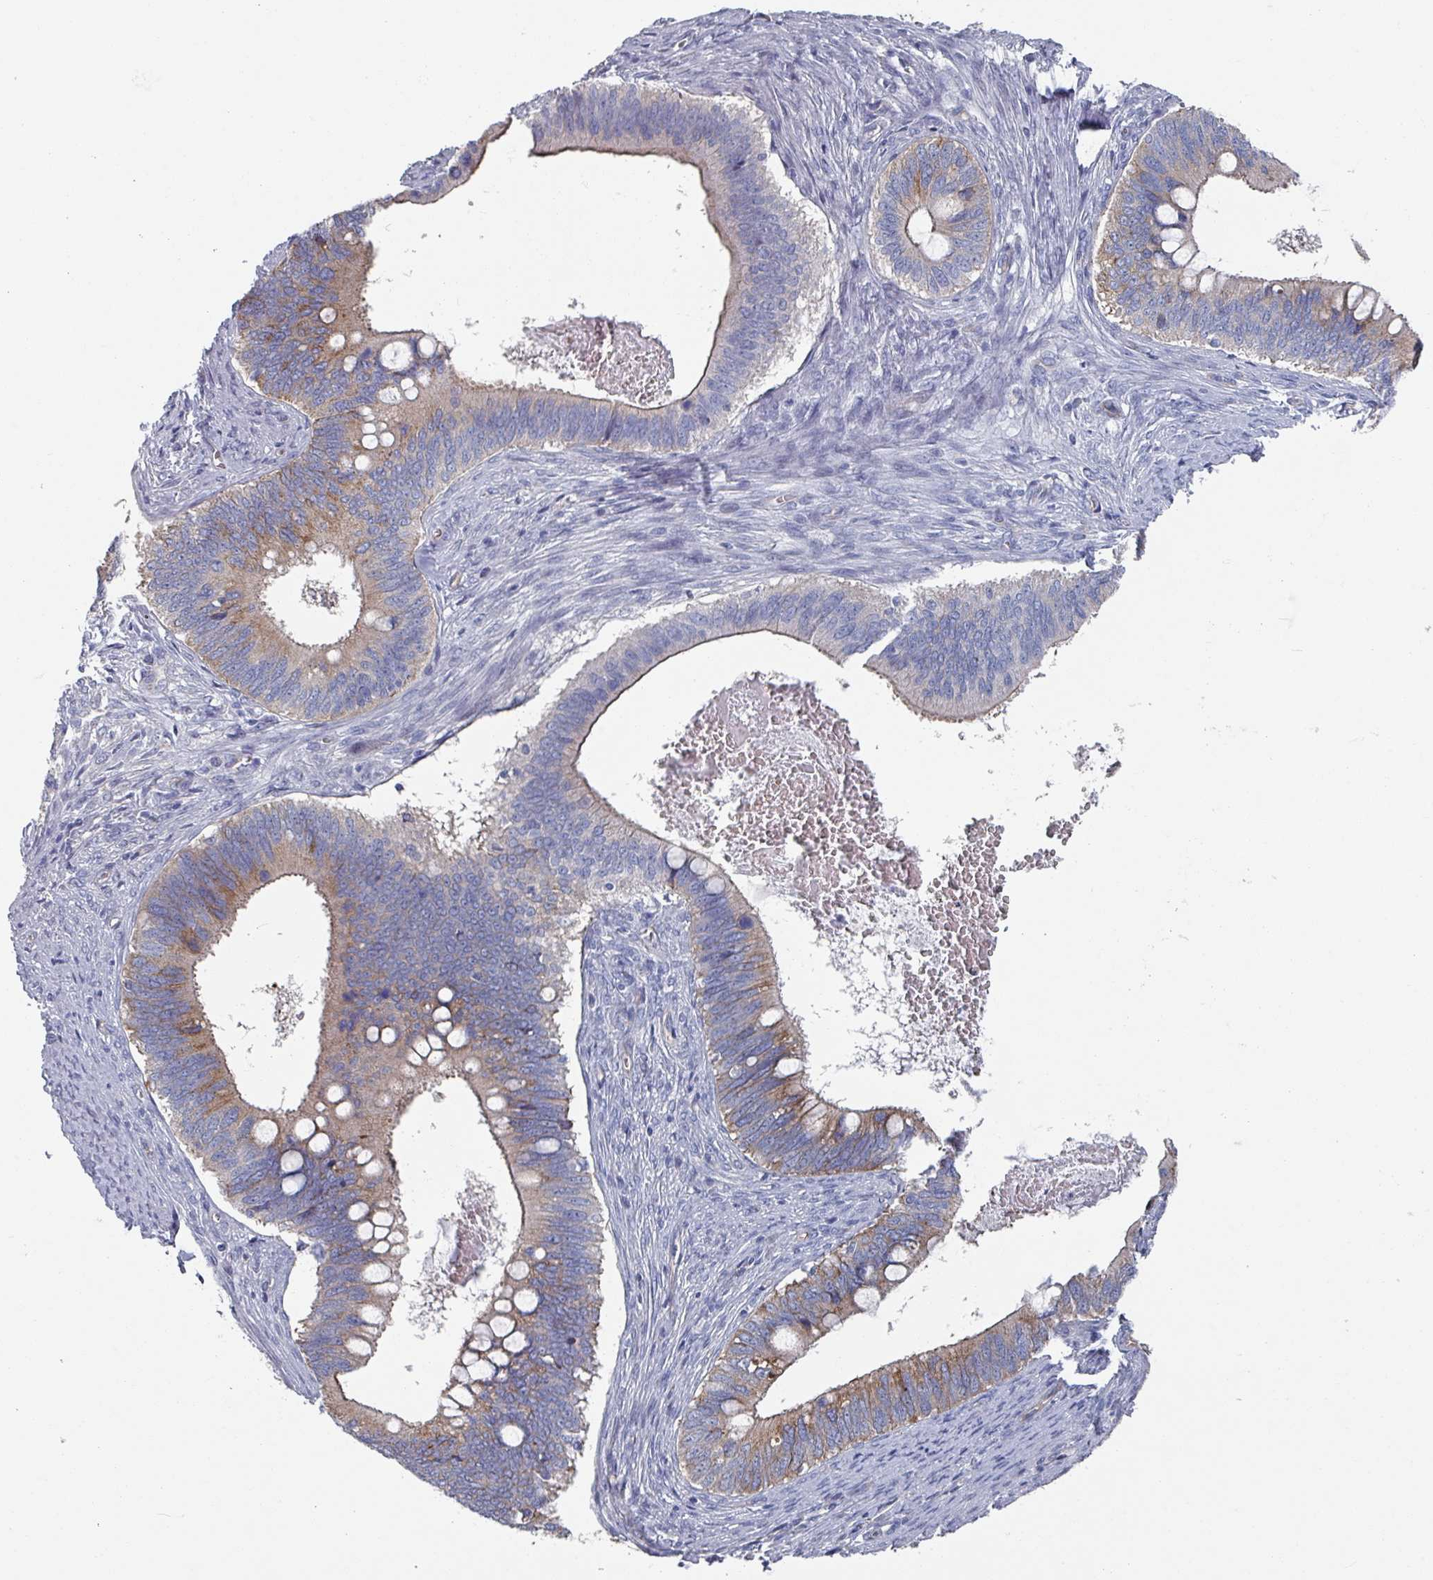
{"staining": {"intensity": "moderate", "quantity": "25%-75%", "location": "cytoplasmic/membranous"}, "tissue": "cervical cancer", "cell_type": "Tumor cells", "image_type": "cancer", "snomed": [{"axis": "morphology", "description": "Adenocarcinoma, NOS"}, {"axis": "topography", "description": "Cervix"}], "caption": "This is a histology image of immunohistochemistry staining of adenocarcinoma (cervical), which shows moderate expression in the cytoplasmic/membranous of tumor cells.", "gene": "EFL1", "patient": {"sex": "female", "age": 42}}